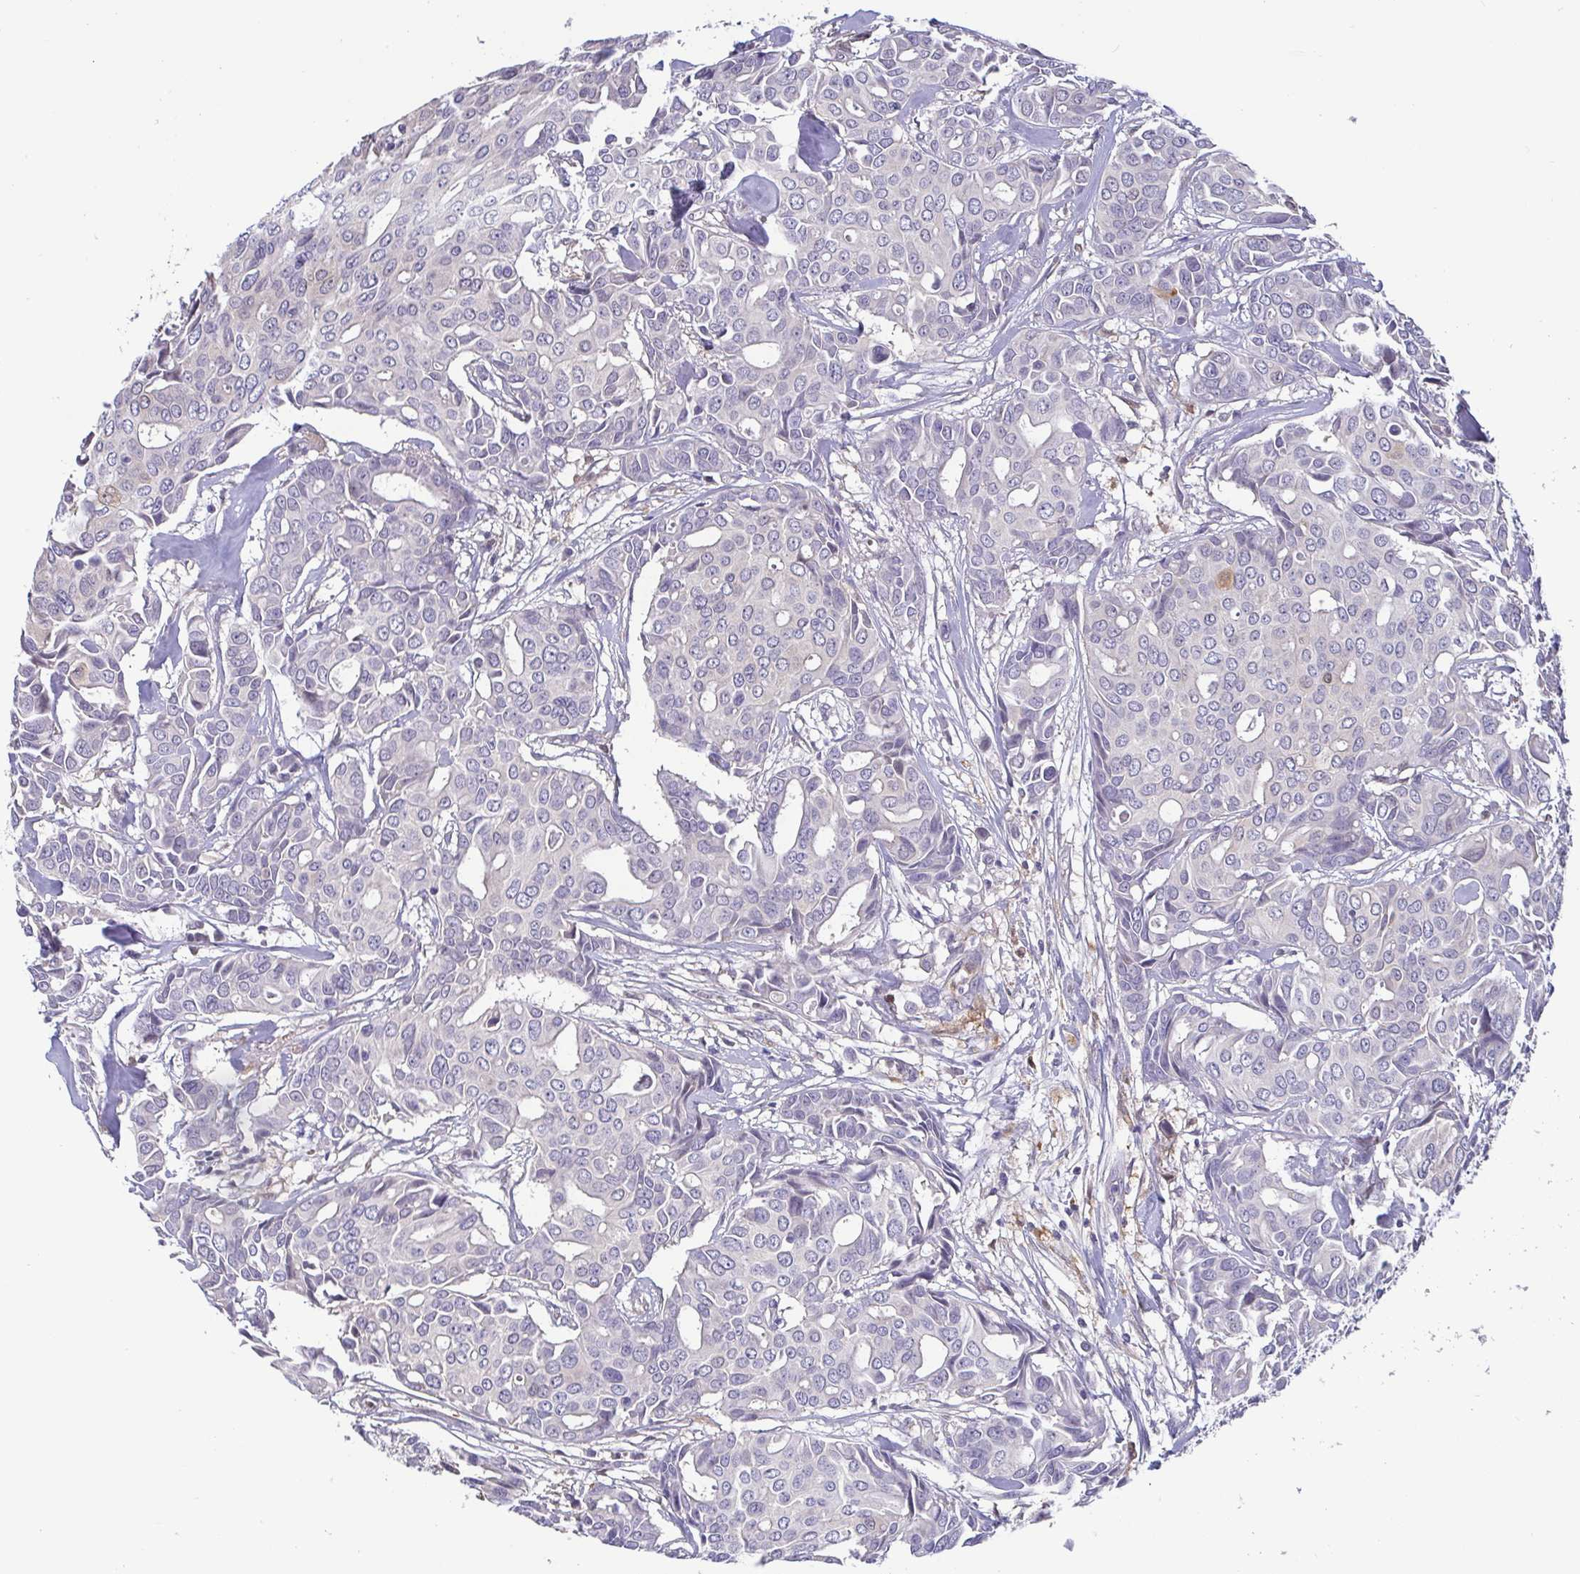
{"staining": {"intensity": "negative", "quantity": "none", "location": "none"}, "tissue": "breast cancer", "cell_type": "Tumor cells", "image_type": "cancer", "snomed": [{"axis": "morphology", "description": "Duct carcinoma"}, {"axis": "topography", "description": "Breast"}], "caption": "IHC of intraductal carcinoma (breast) reveals no expression in tumor cells.", "gene": "IDH1", "patient": {"sex": "female", "age": 54}}